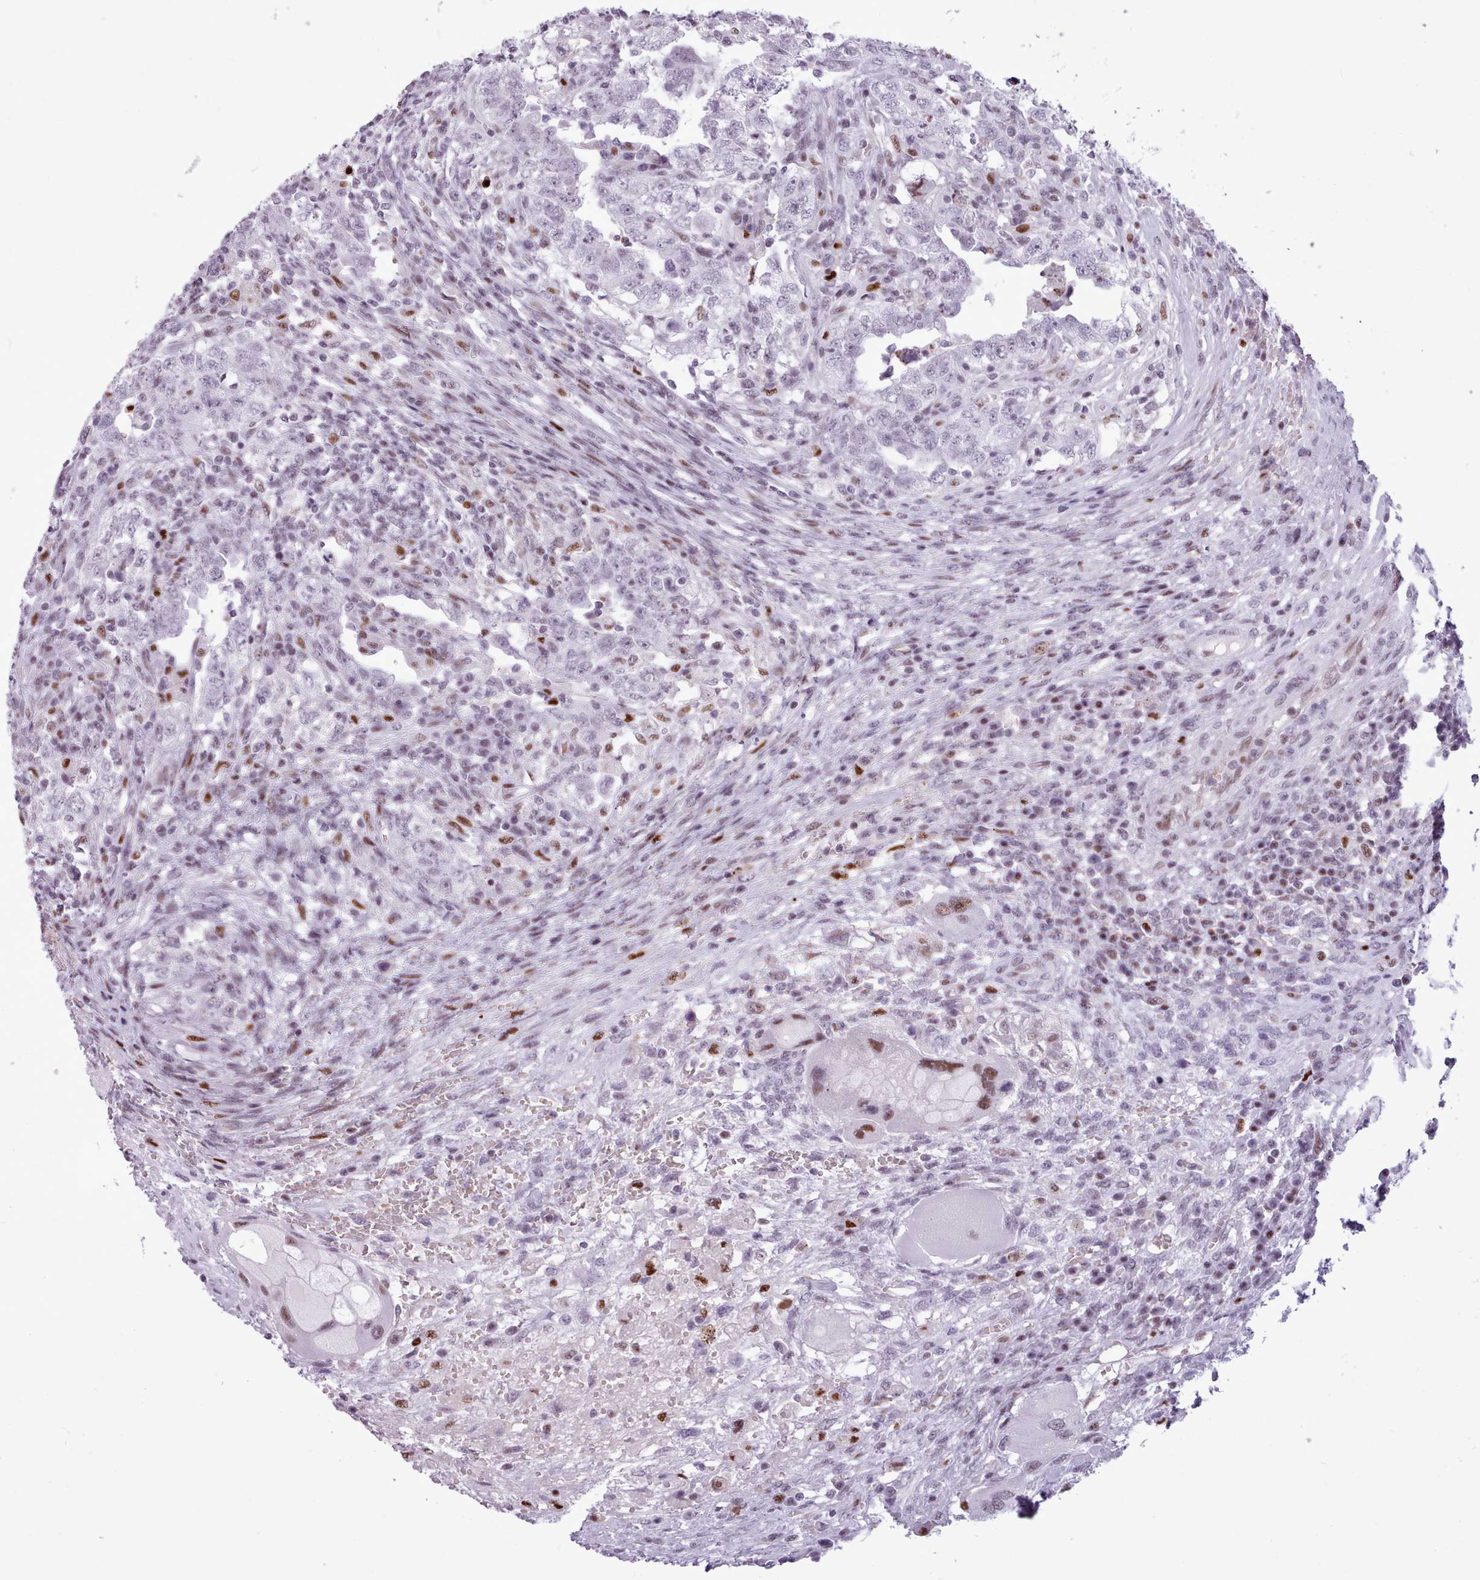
{"staining": {"intensity": "negative", "quantity": "none", "location": "none"}, "tissue": "testis cancer", "cell_type": "Tumor cells", "image_type": "cancer", "snomed": [{"axis": "morphology", "description": "Carcinoma, Embryonal, NOS"}, {"axis": "topography", "description": "Testis"}], "caption": "Testis cancer (embryonal carcinoma) stained for a protein using IHC exhibits no staining tumor cells.", "gene": "SRSF4", "patient": {"sex": "male", "age": 26}}